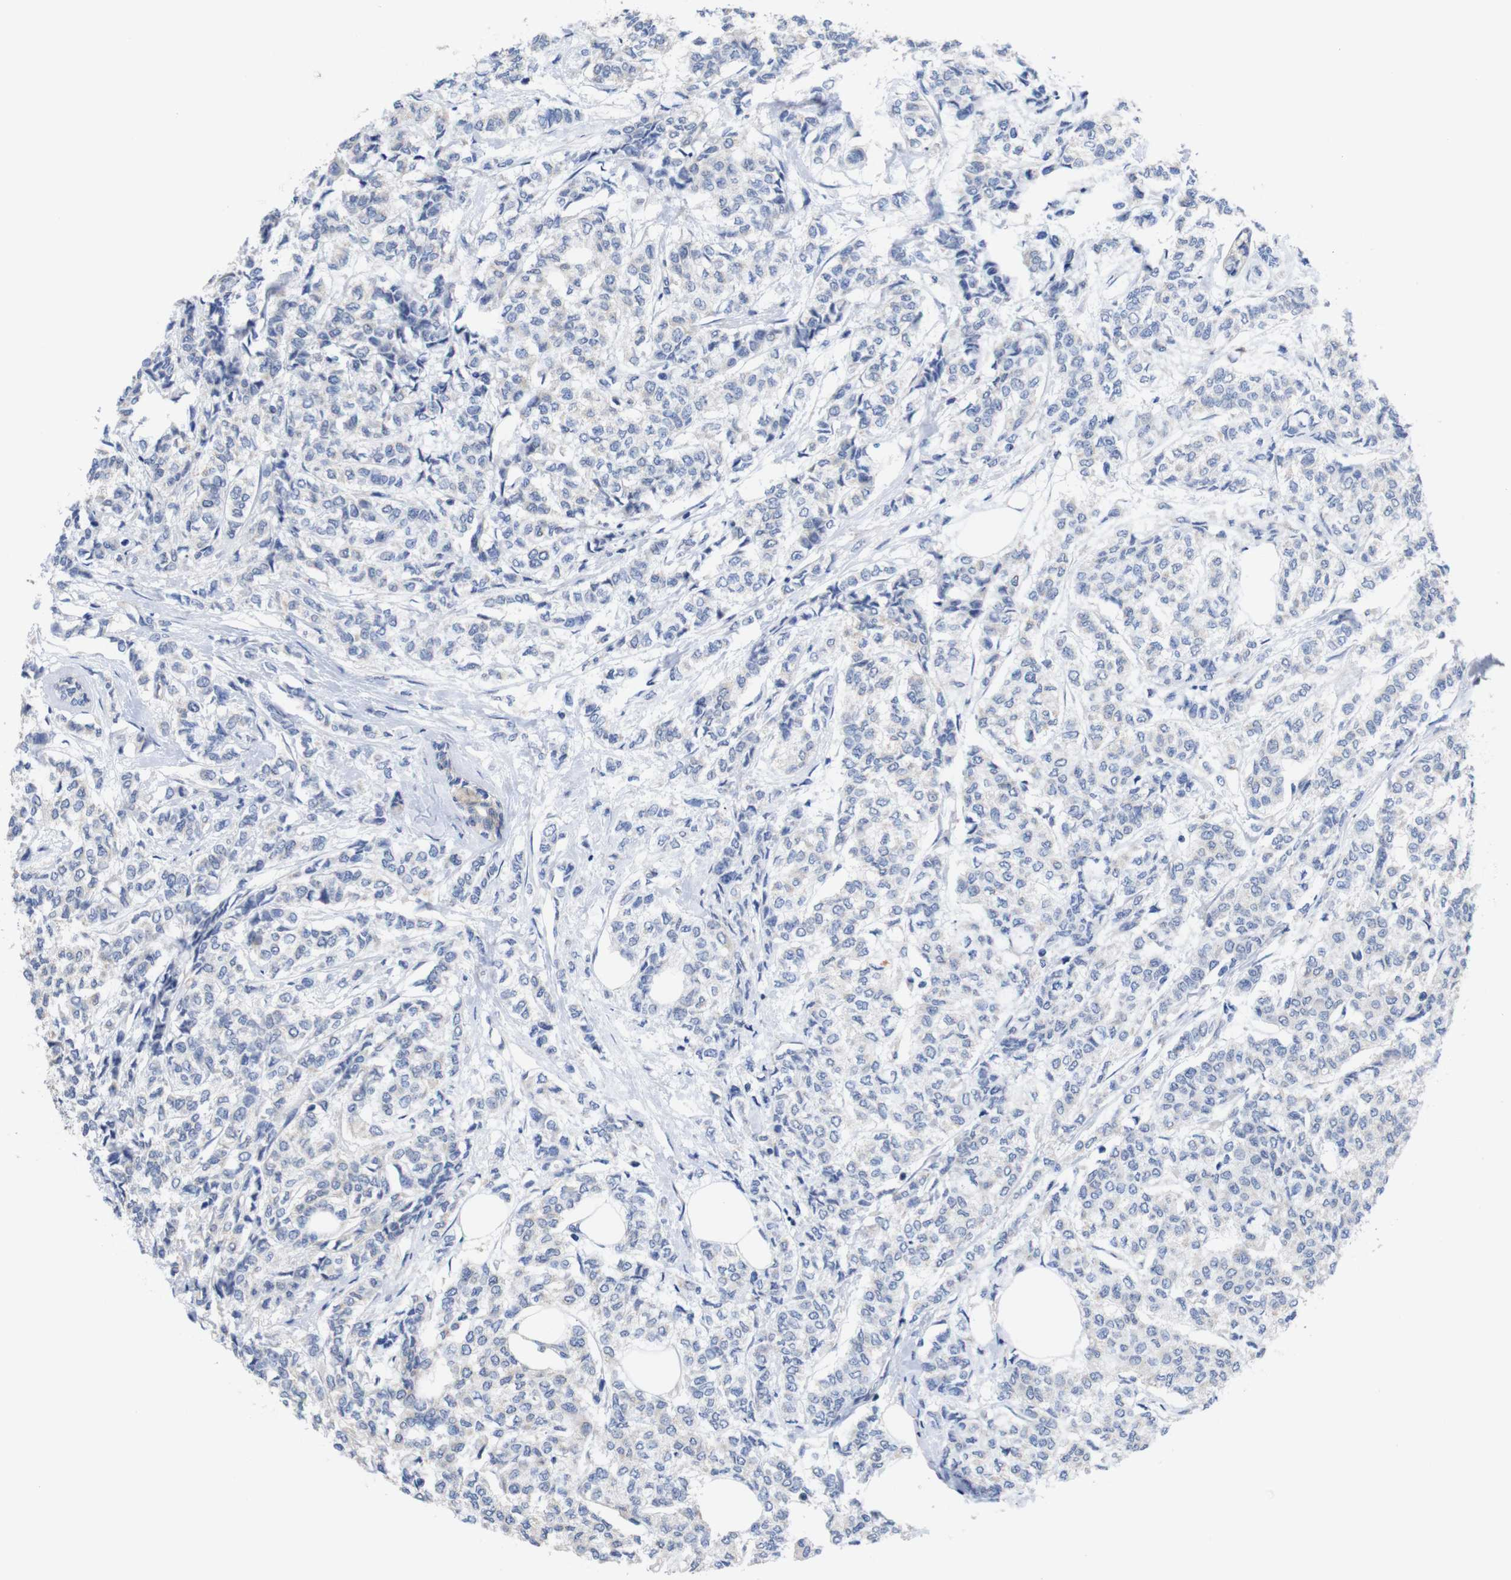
{"staining": {"intensity": "negative", "quantity": "none", "location": "none"}, "tissue": "breast cancer", "cell_type": "Tumor cells", "image_type": "cancer", "snomed": [{"axis": "morphology", "description": "Lobular carcinoma"}, {"axis": "topography", "description": "Breast"}], "caption": "Immunohistochemistry histopathology image of neoplastic tissue: human breast cancer (lobular carcinoma) stained with DAB exhibits no significant protein staining in tumor cells. (DAB IHC visualized using brightfield microscopy, high magnification).", "gene": "USH1C", "patient": {"sex": "female", "age": 60}}